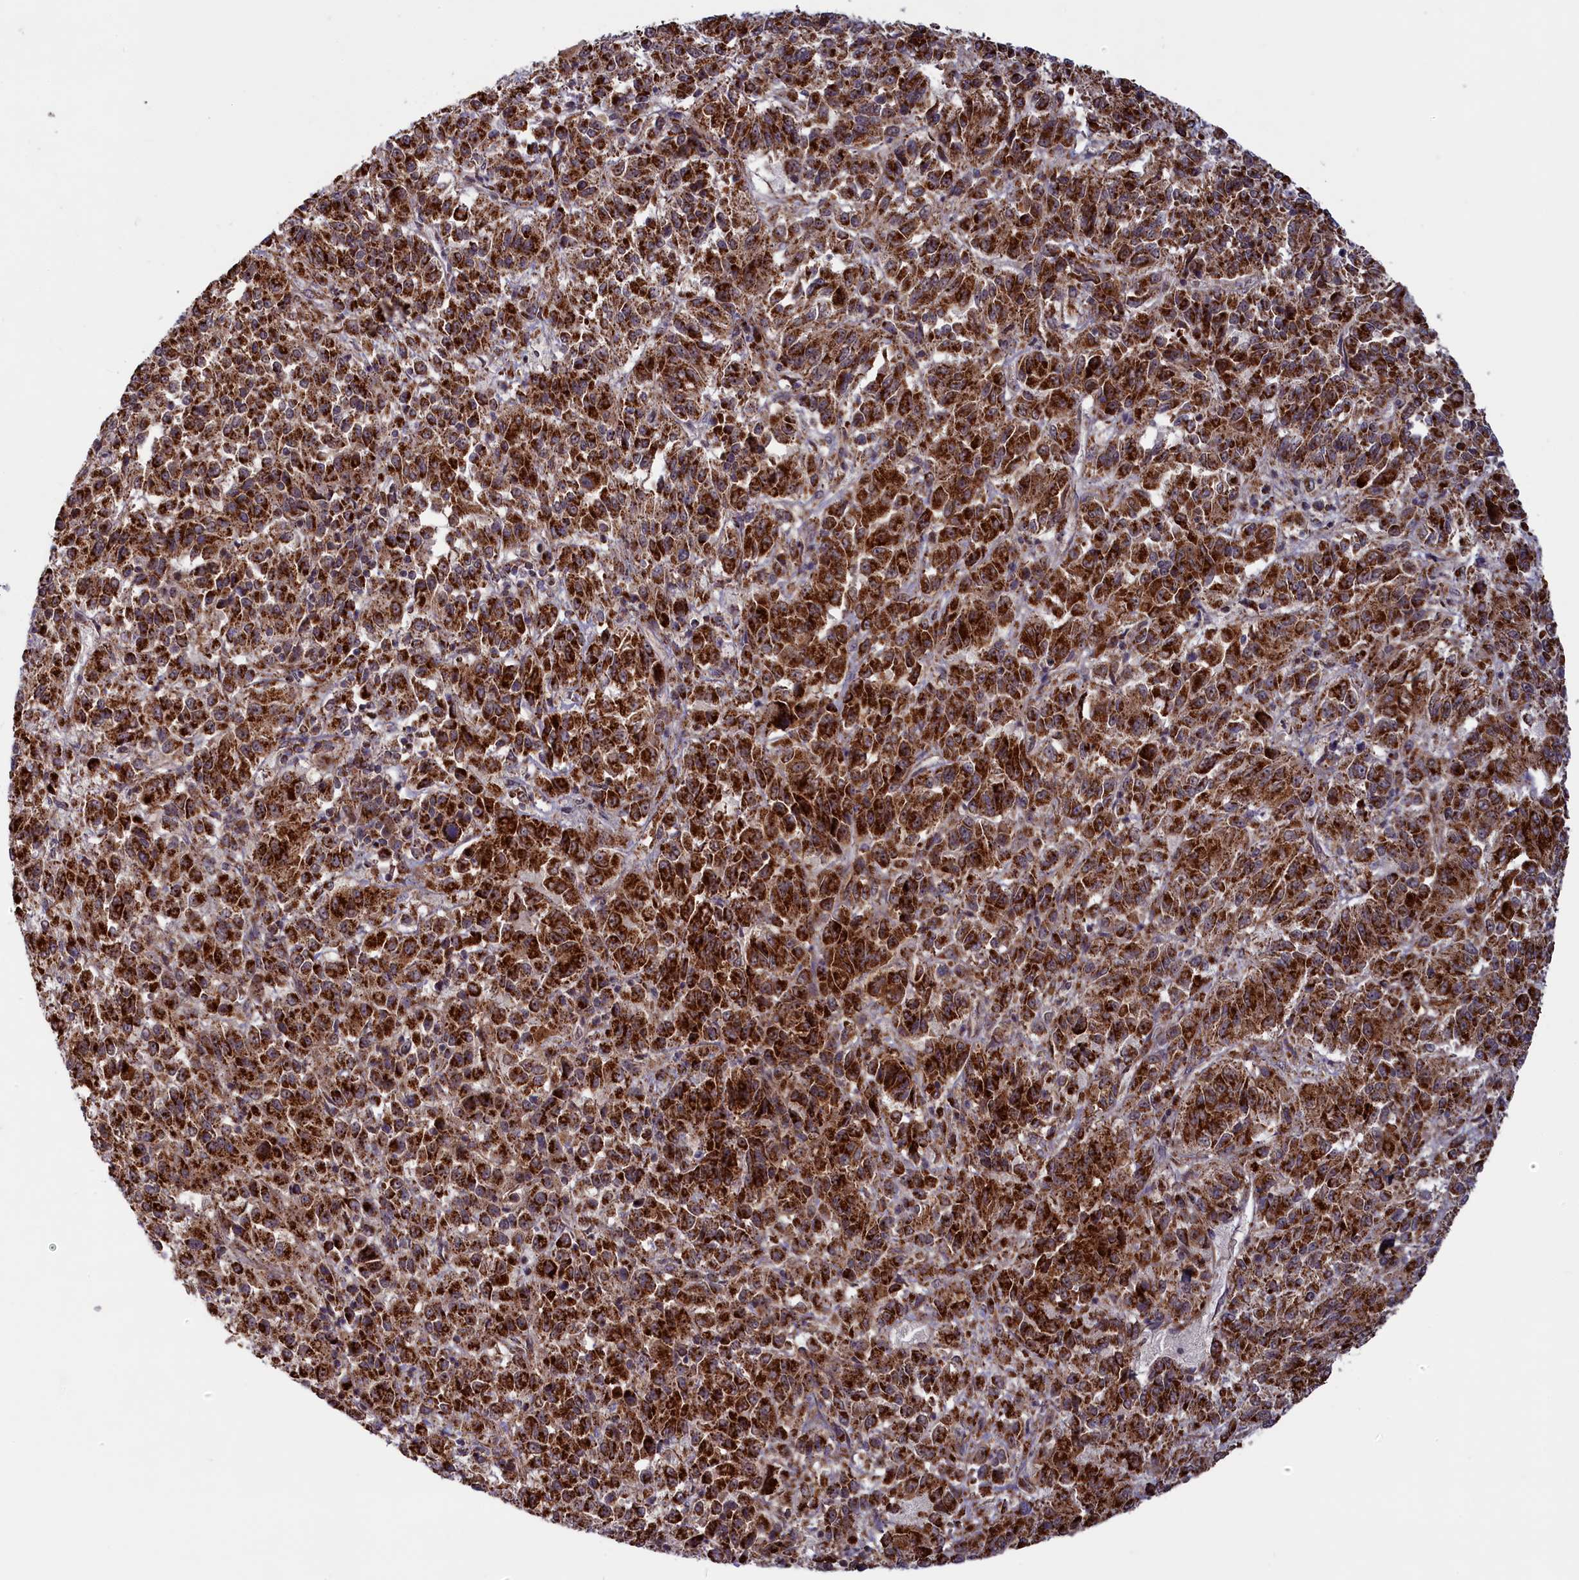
{"staining": {"intensity": "strong", "quantity": ">75%", "location": "cytoplasmic/membranous"}, "tissue": "melanoma", "cell_type": "Tumor cells", "image_type": "cancer", "snomed": [{"axis": "morphology", "description": "Malignant melanoma, Metastatic site"}, {"axis": "topography", "description": "Lung"}], "caption": "Immunohistochemistry staining of malignant melanoma (metastatic site), which demonstrates high levels of strong cytoplasmic/membranous positivity in approximately >75% of tumor cells indicating strong cytoplasmic/membranous protein staining. The staining was performed using DAB (brown) for protein detection and nuclei were counterstained in hematoxylin (blue).", "gene": "DUS3L", "patient": {"sex": "male", "age": 64}}